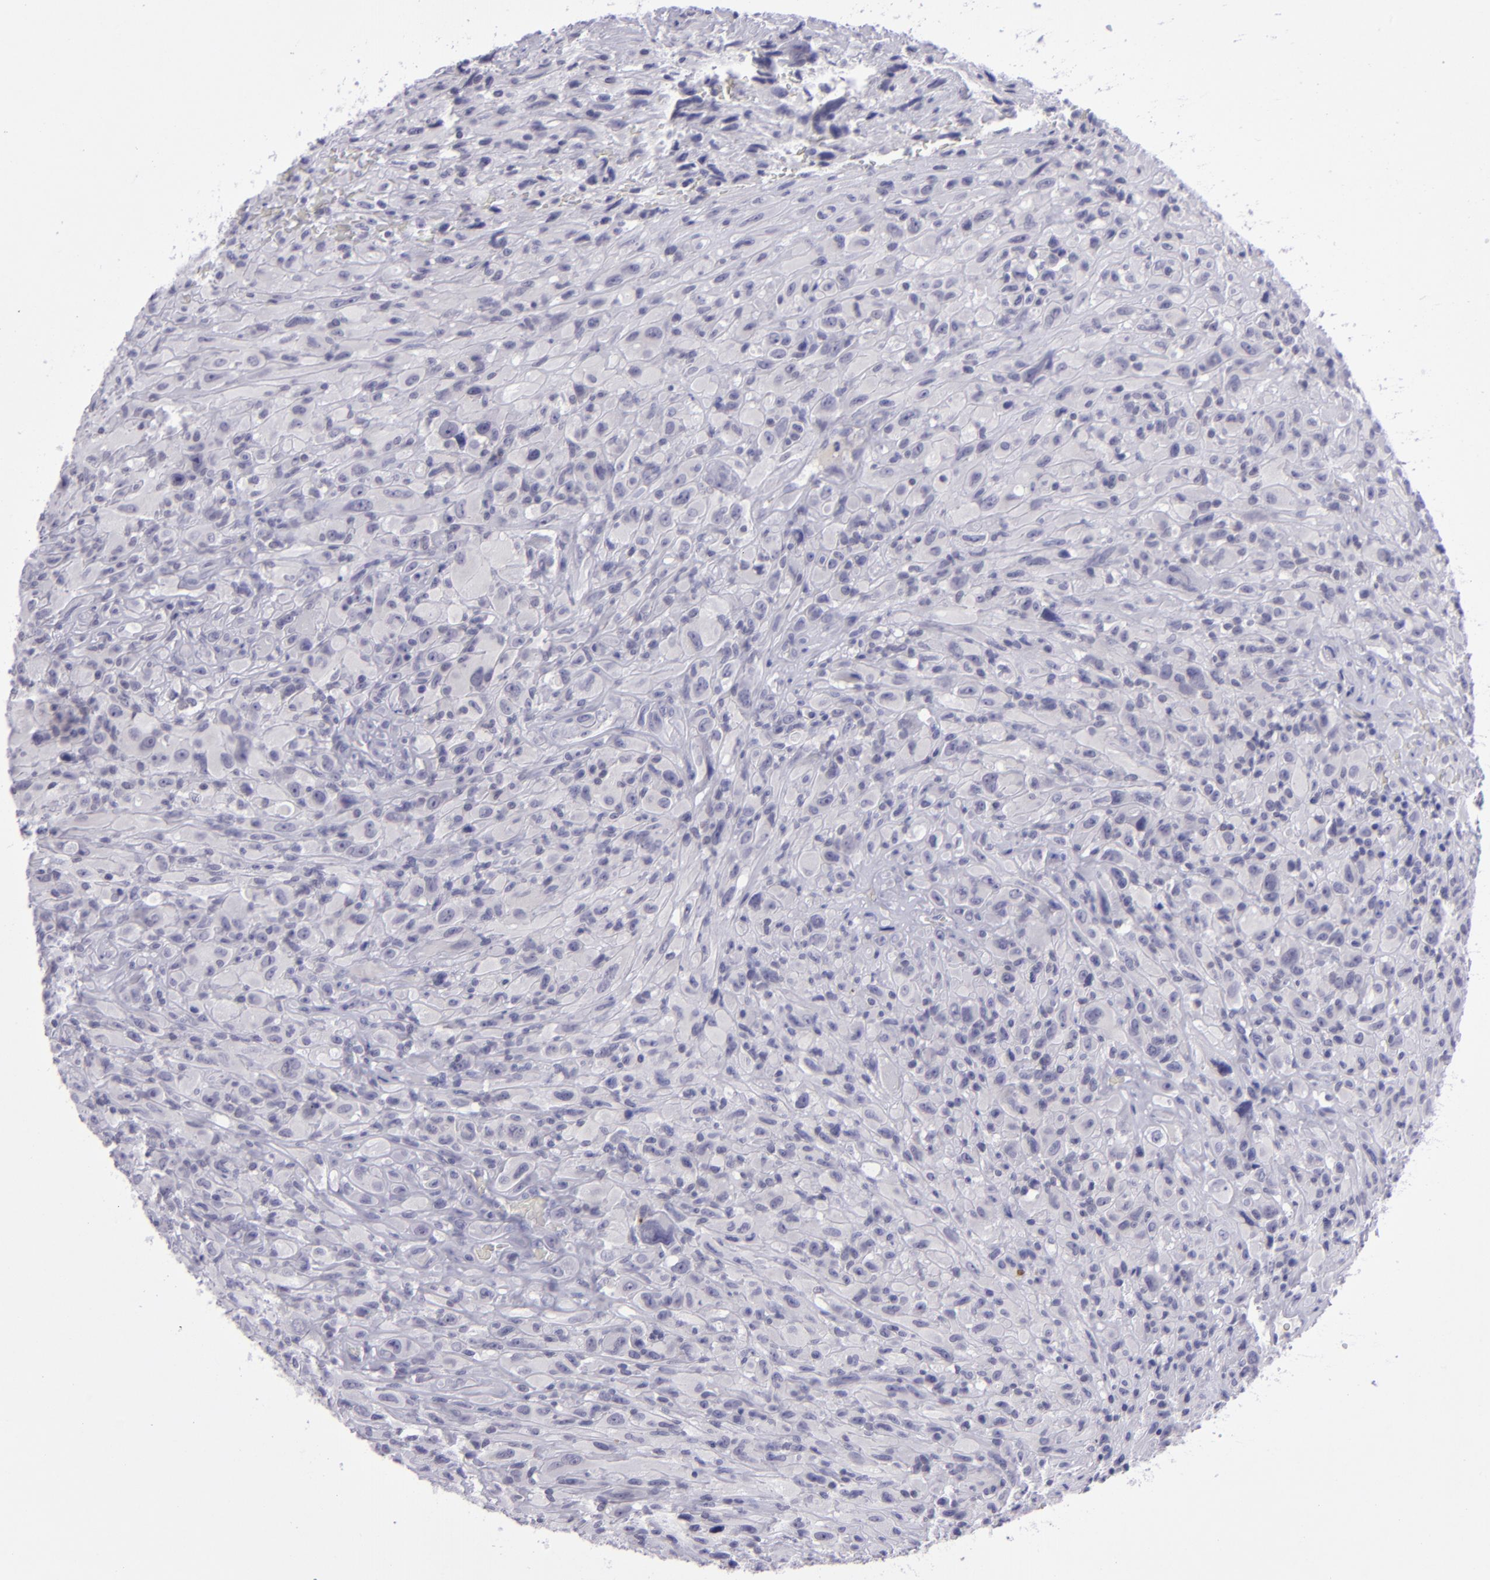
{"staining": {"intensity": "negative", "quantity": "none", "location": "none"}, "tissue": "glioma", "cell_type": "Tumor cells", "image_type": "cancer", "snomed": [{"axis": "morphology", "description": "Glioma, malignant, High grade"}, {"axis": "topography", "description": "Brain"}], "caption": "Photomicrograph shows no protein expression in tumor cells of malignant glioma (high-grade) tissue.", "gene": "POU2F2", "patient": {"sex": "male", "age": 48}}